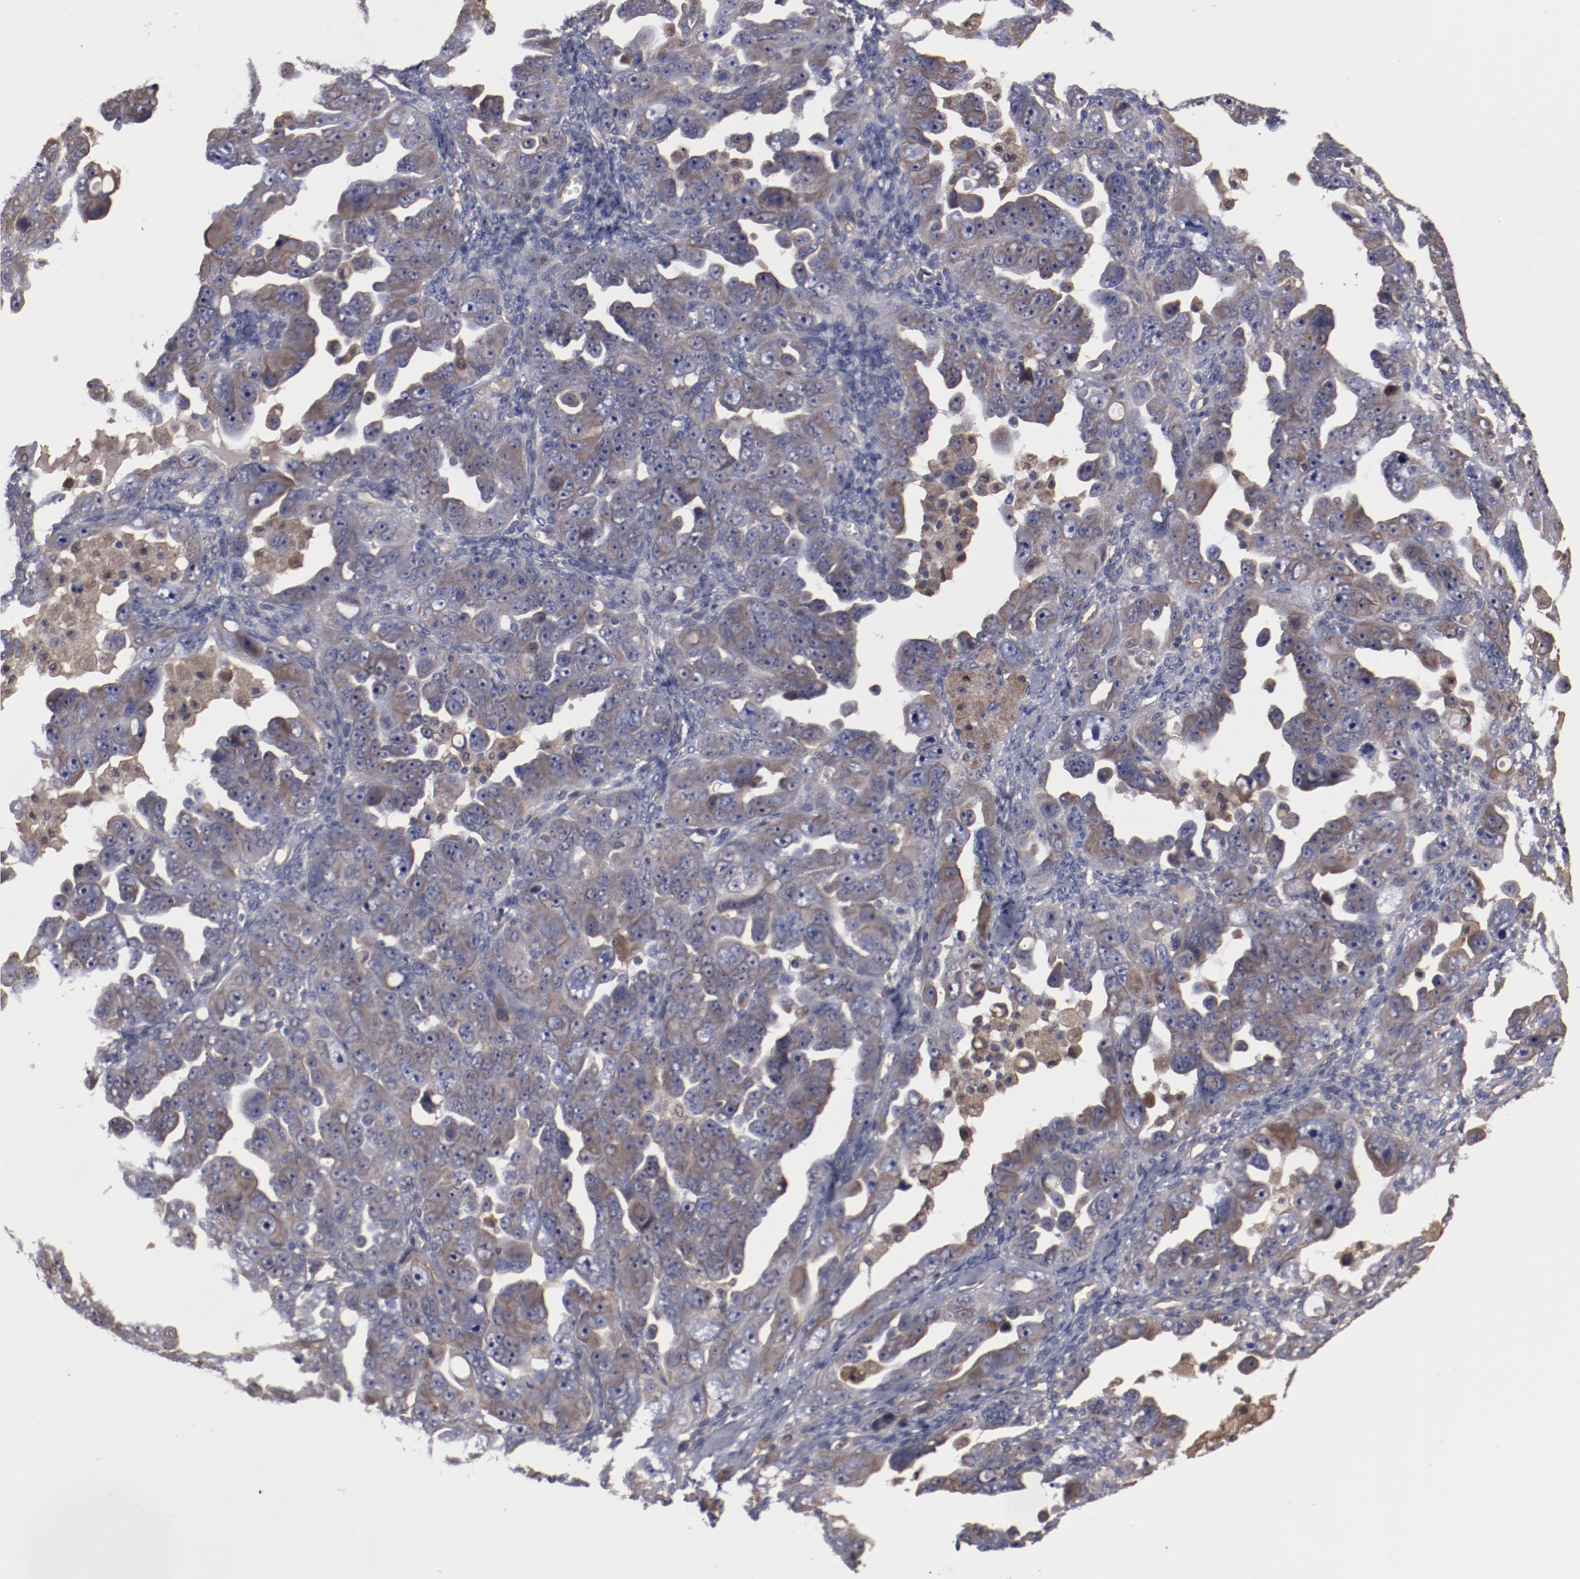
{"staining": {"intensity": "moderate", "quantity": "25%-75%", "location": "cytoplasmic/membranous"}, "tissue": "ovarian cancer", "cell_type": "Tumor cells", "image_type": "cancer", "snomed": [{"axis": "morphology", "description": "Cystadenocarcinoma, serous, NOS"}, {"axis": "topography", "description": "Ovary"}], "caption": "Immunohistochemistry photomicrograph of serous cystadenocarcinoma (ovarian) stained for a protein (brown), which exhibits medium levels of moderate cytoplasmic/membranous positivity in approximately 25%-75% of tumor cells.", "gene": "DNAAF2", "patient": {"sex": "female", "age": 66}}